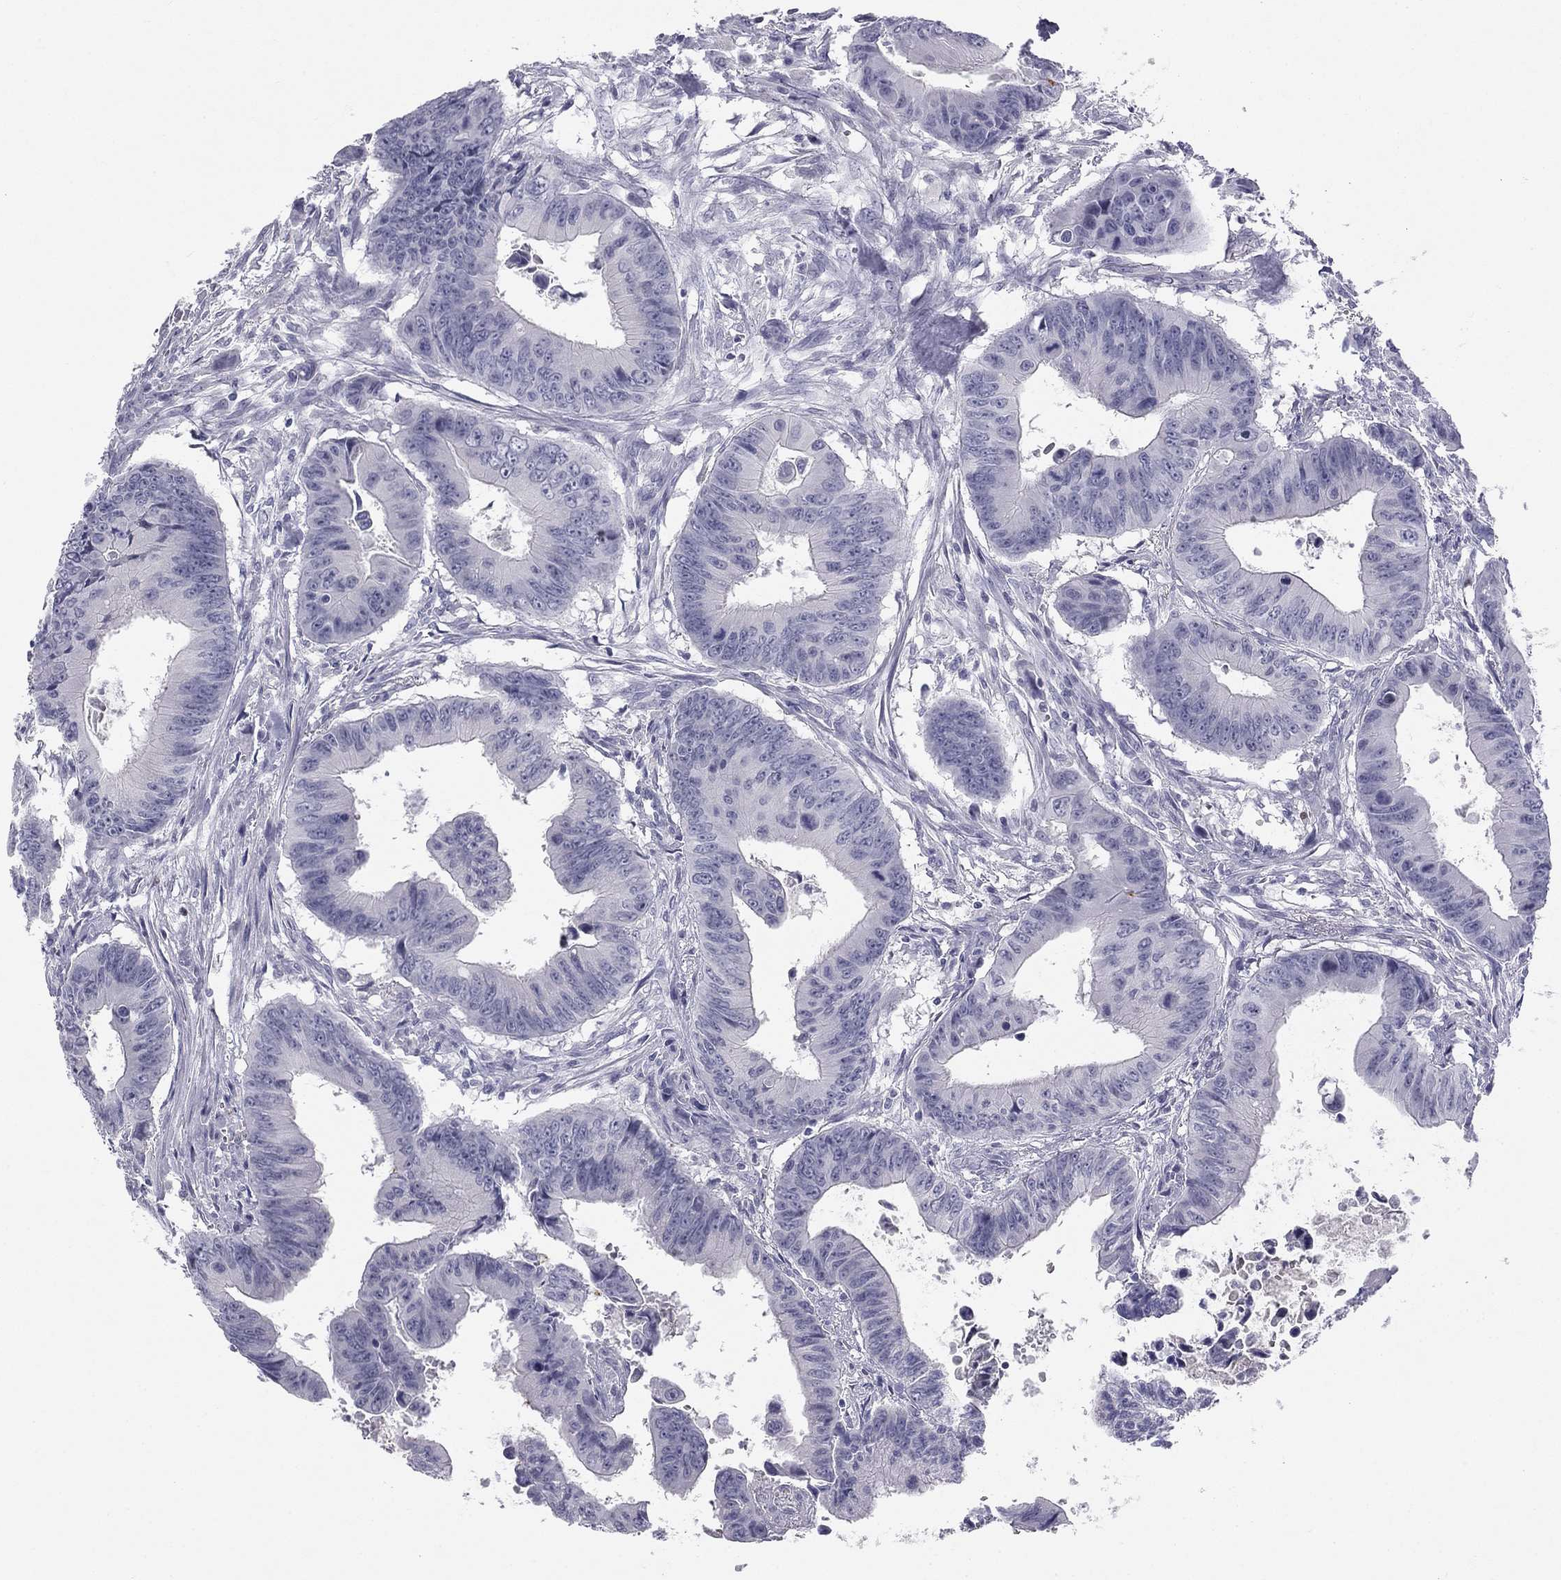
{"staining": {"intensity": "negative", "quantity": "none", "location": "none"}, "tissue": "colorectal cancer", "cell_type": "Tumor cells", "image_type": "cancer", "snomed": [{"axis": "morphology", "description": "Adenocarcinoma, NOS"}, {"axis": "topography", "description": "Colon"}], "caption": "This is an immunohistochemistry micrograph of adenocarcinoma (colorectal). There is no staining in tumor cells.", "gene": "TFAP2B", "patient": {"sex": "female", "age": 87}}